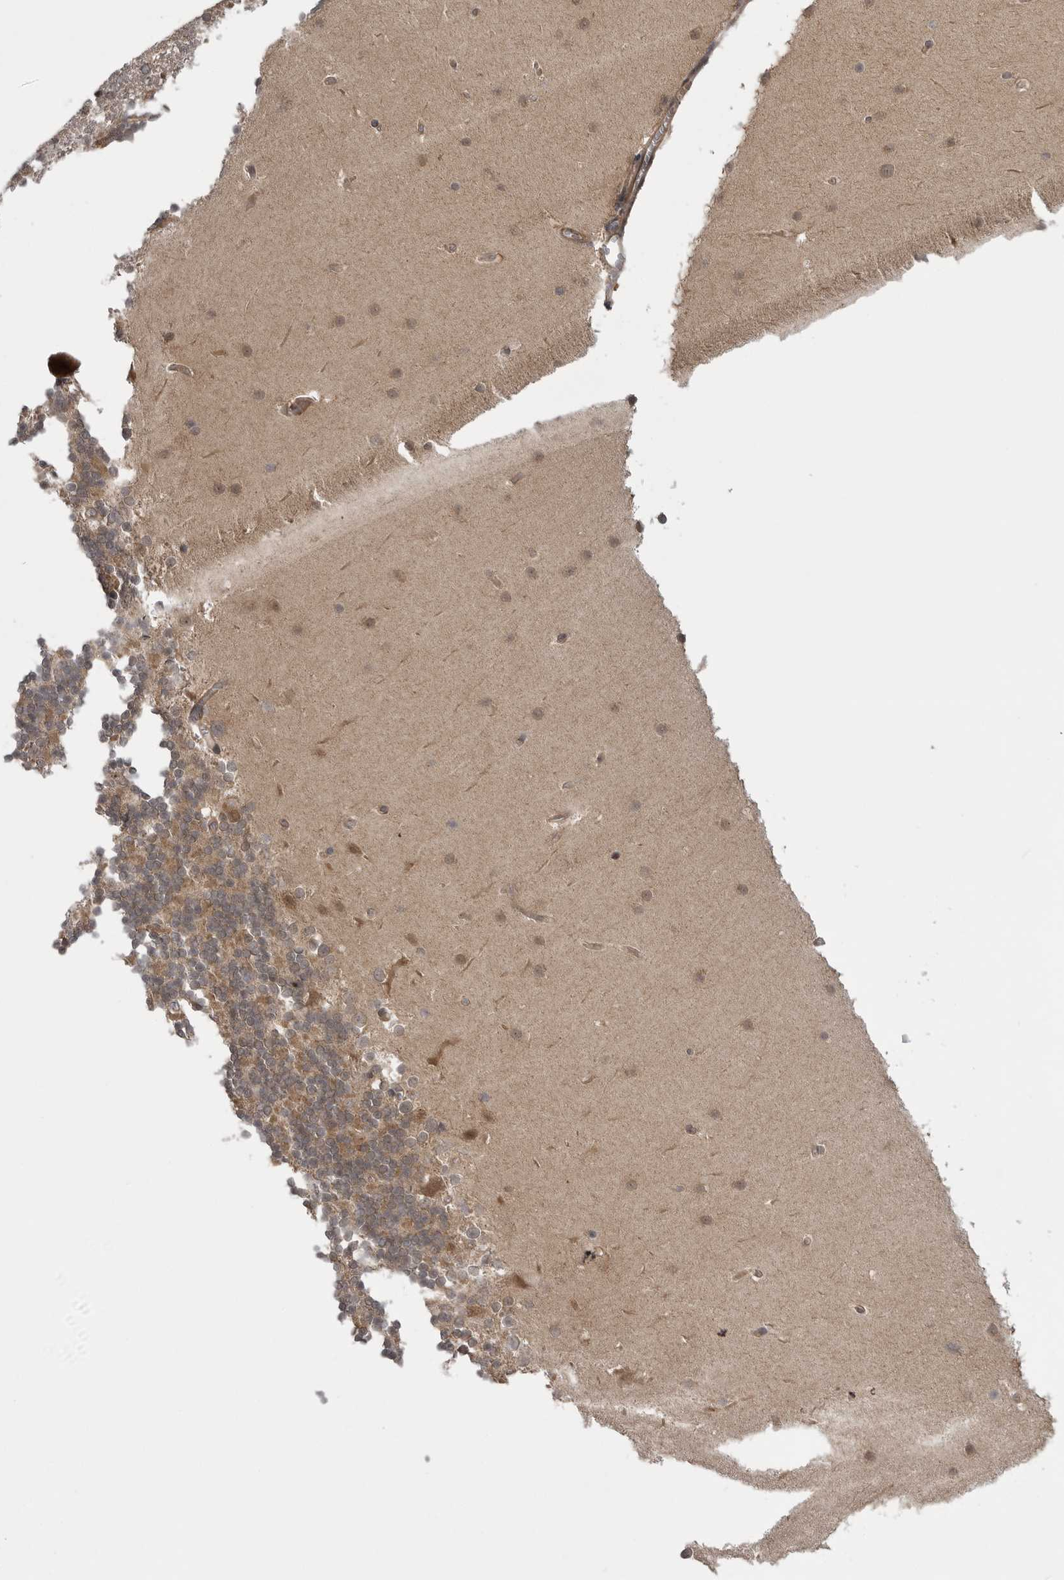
{"staining": {"intensity": "moderate", "quantity": ">75%", "location": "cytoplasmic/membranous"}, "tissue": "cerebellum", "cell_type": "Cells in granular layer", "image_type": "normal", "snomed": [{"axis": "morphology", "description": "Normal tissue, NOS"}, {"axis": "topography", "description": "Cerebellum"}], "caption": "Immunohistochemical staining of unremarkable cerebellum displays moderate cytoplasmic/membranous protein staining in approximately >75% of cells in granular layer.", "gene": "PDCL", "patient": {"sex": "female", "age": 19}}